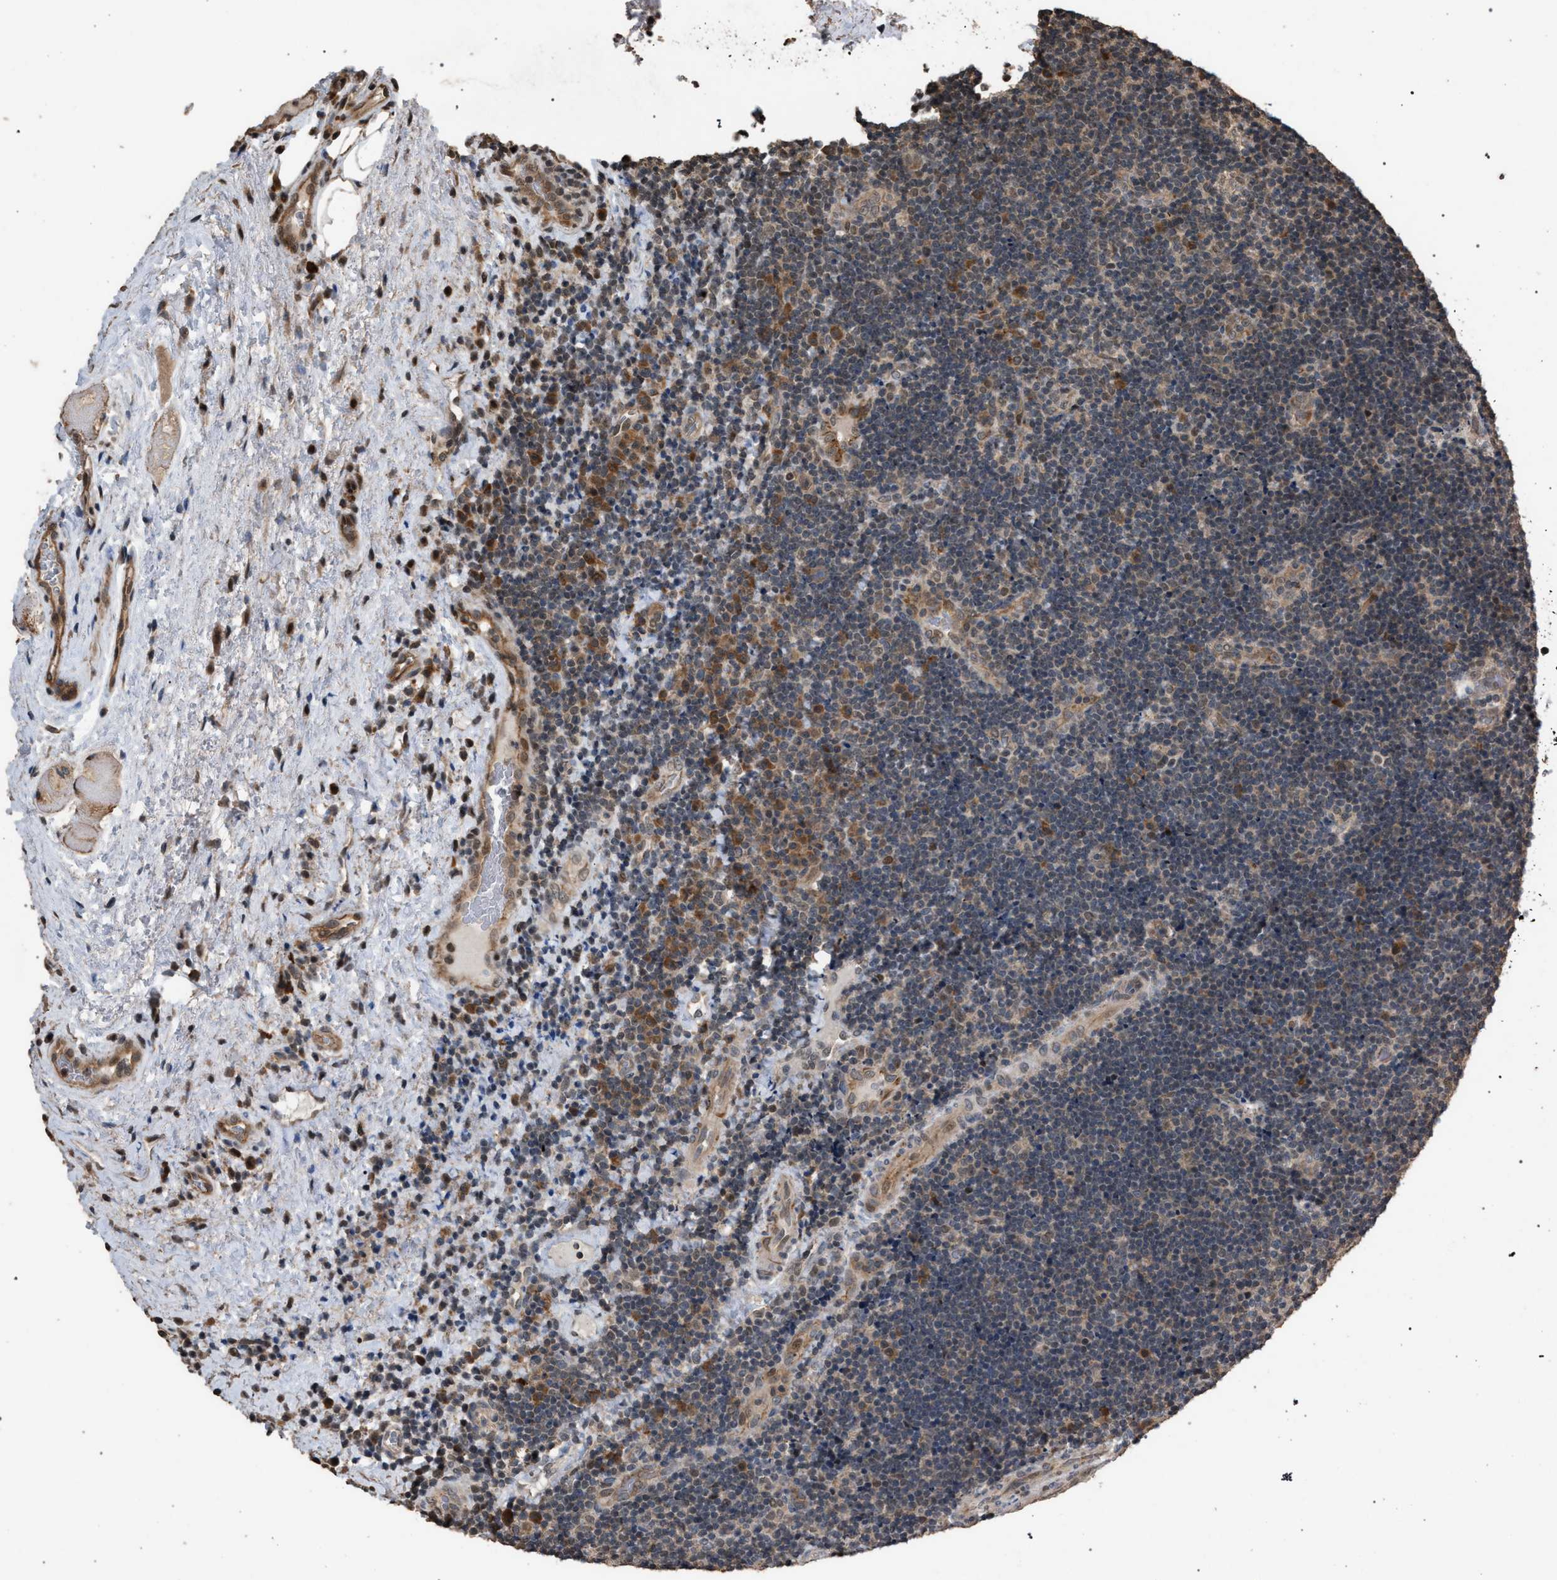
{"staining": {"intensity": "moderate", "quantity": "<25%", "location": "cytoplasmic/membranous"}, "tissue": "lymphoma", "cell_type": "Tumor cells", "image_type": "cancer", "snomed": [{"axis": "morphology", "description": "Malignant lymphoma, non-Hodgkin's type, High grade"}, {"axis": "topography", "description": "Tonsil"}], "caption": "Lymphoma tissue exhibits moderate cytoplasmic/membranous positivity in about <25% of tumor cells, visualized by immunohistochemistry.", "gene": "NAA35", "patient": {"sex": "female", "age": 36}}